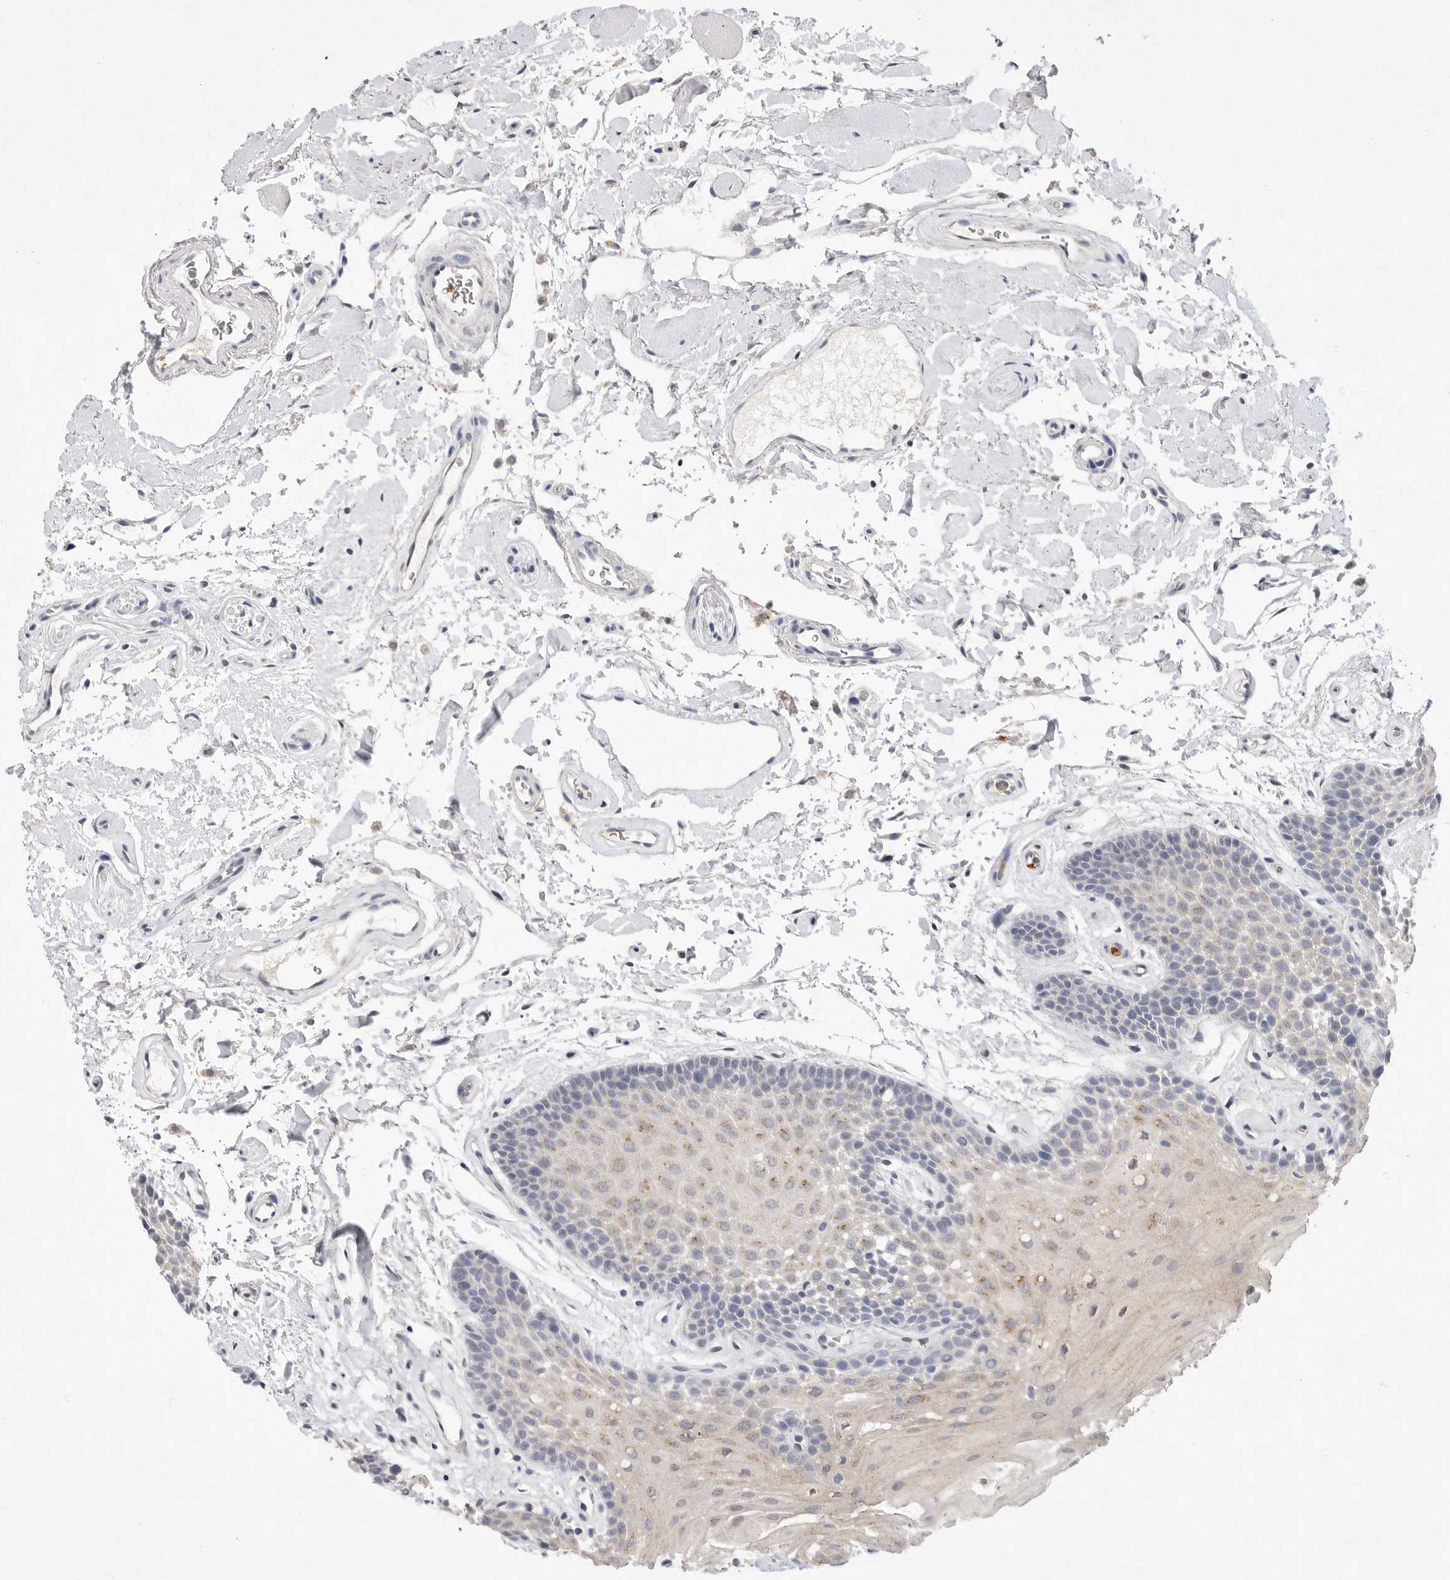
{"staining": {"intensity": "moderate", "quantity": "<25%", "location": "cytoplasmic/membranous"}, "tissue": "oral mucosa", "cell_type": "Squamous epithelial cells", "image_type": "normal", "snomed": [{"axis": "morphology", "description": "Normal tissue, NOS"}, {"axis": "topography", "description": "Oral tissue"}], "caption": "Immunohistochemistry (IHC) (DAB) staining of benign human oral mucosa exhibits moderate cytoplasmic/membranous protein staining in approximately <25% of squamous epithelial cells. (brown staining indicates protein expression, while blue staining denotes nuclei).", "gene": "LTBR", "patient": {"sex": "male", "age": 62}}